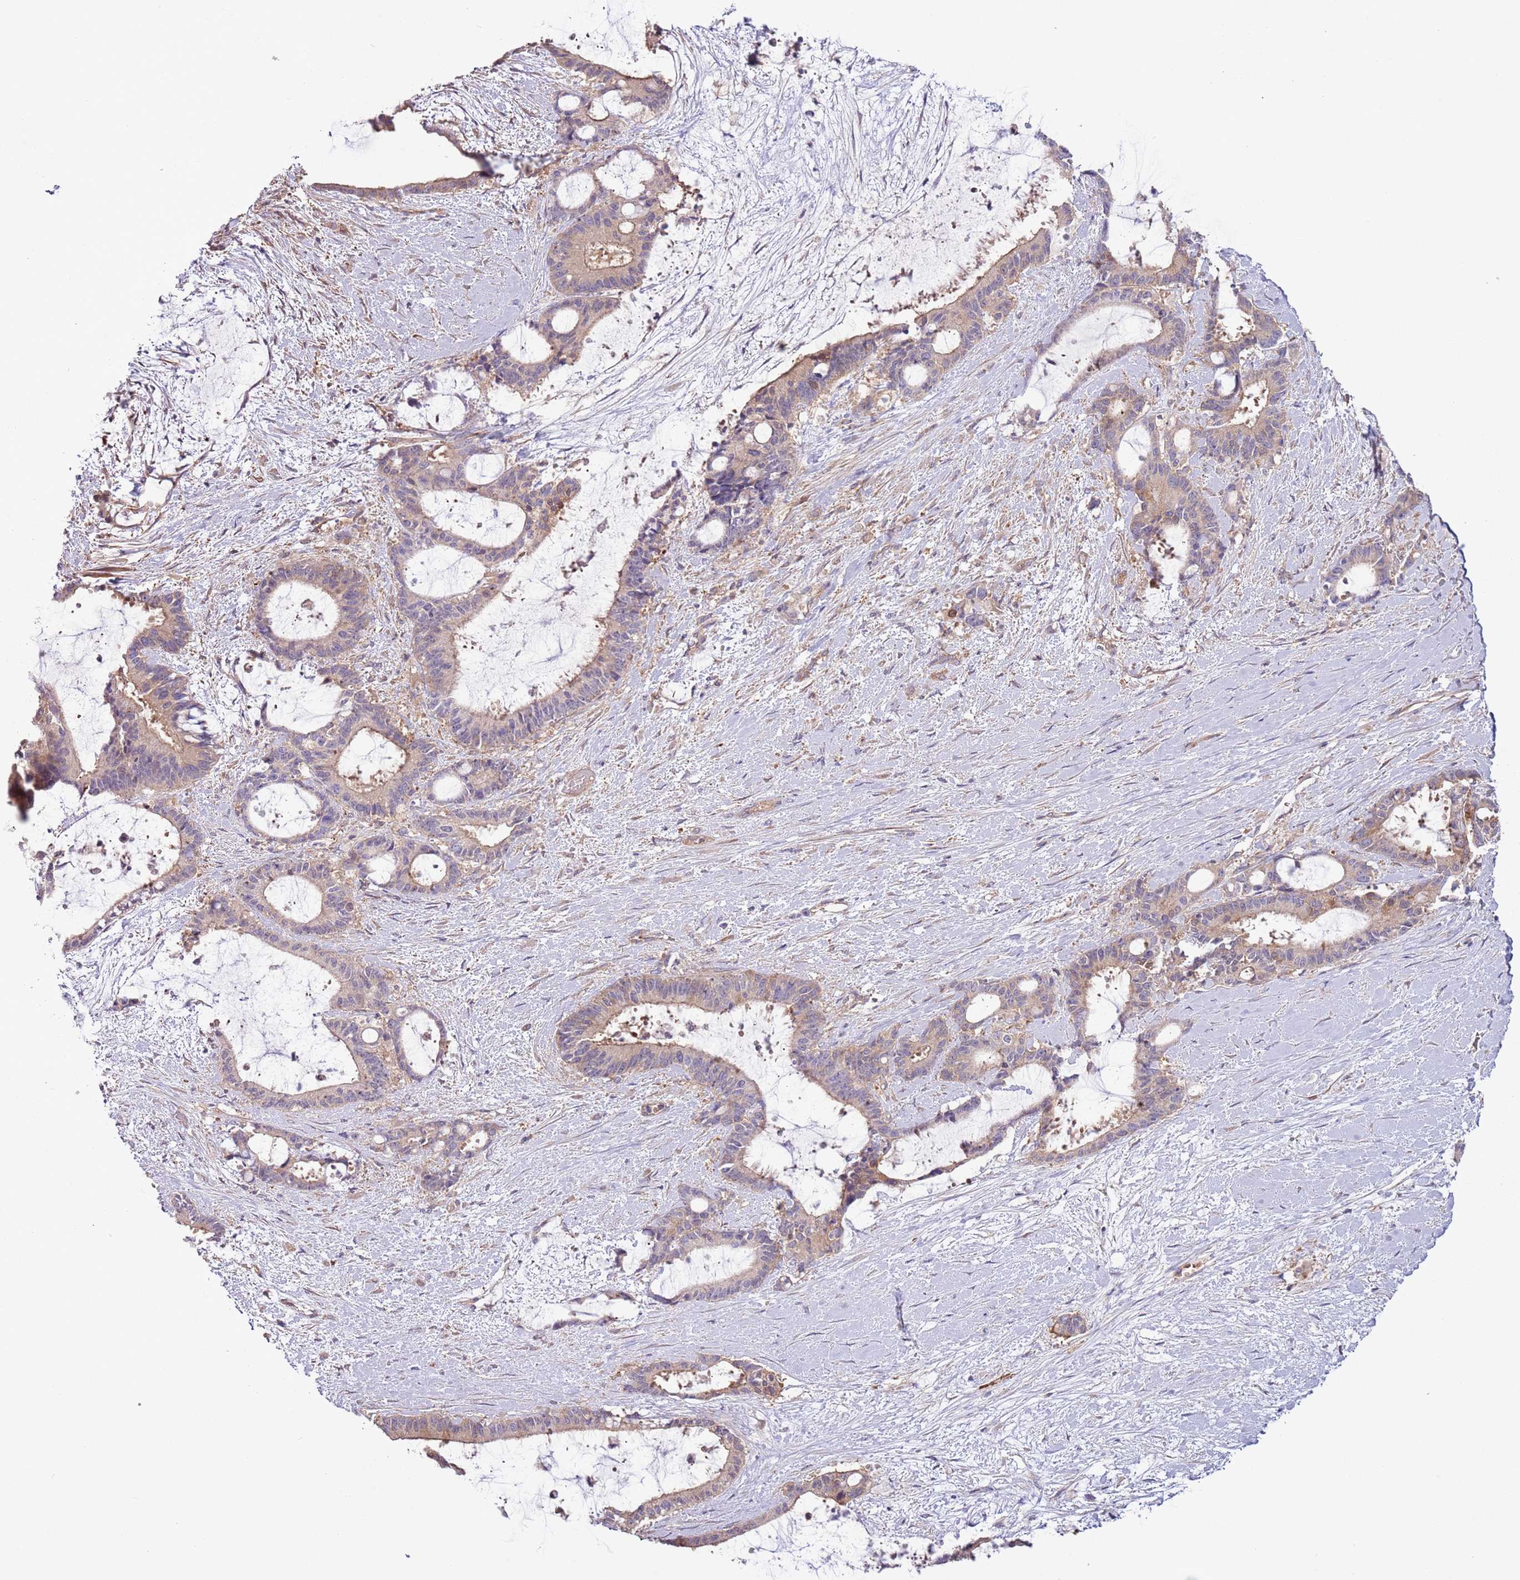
{"staining": {"intensity": "moderate", "quantity": "25%-75%", "location": "cytoplasmic/membranous"}, "tissue": "liver cancer", "cell_type": "Tumor cells", "image_type": "cancer", "snomed": [{"axis": "morphology", "description": "Normal tissue, NOS"}, {"axis": "morphology", "description": "Cholangiocarcinoma"}, {"axis": "topography", "description": "Liver"}, {"axis": "topography", "description": "Peripheral nerve tissue"}], "caption": "Brown immunohistochemical staining in human liver cancer (cholangiocarcinoma) reveals moderate cytoplasmic/membranous positivity in approximately 25%-75% of tumor cells.", "gene": "LPIN2", "patient": {"sex": "female", "age": 73}}